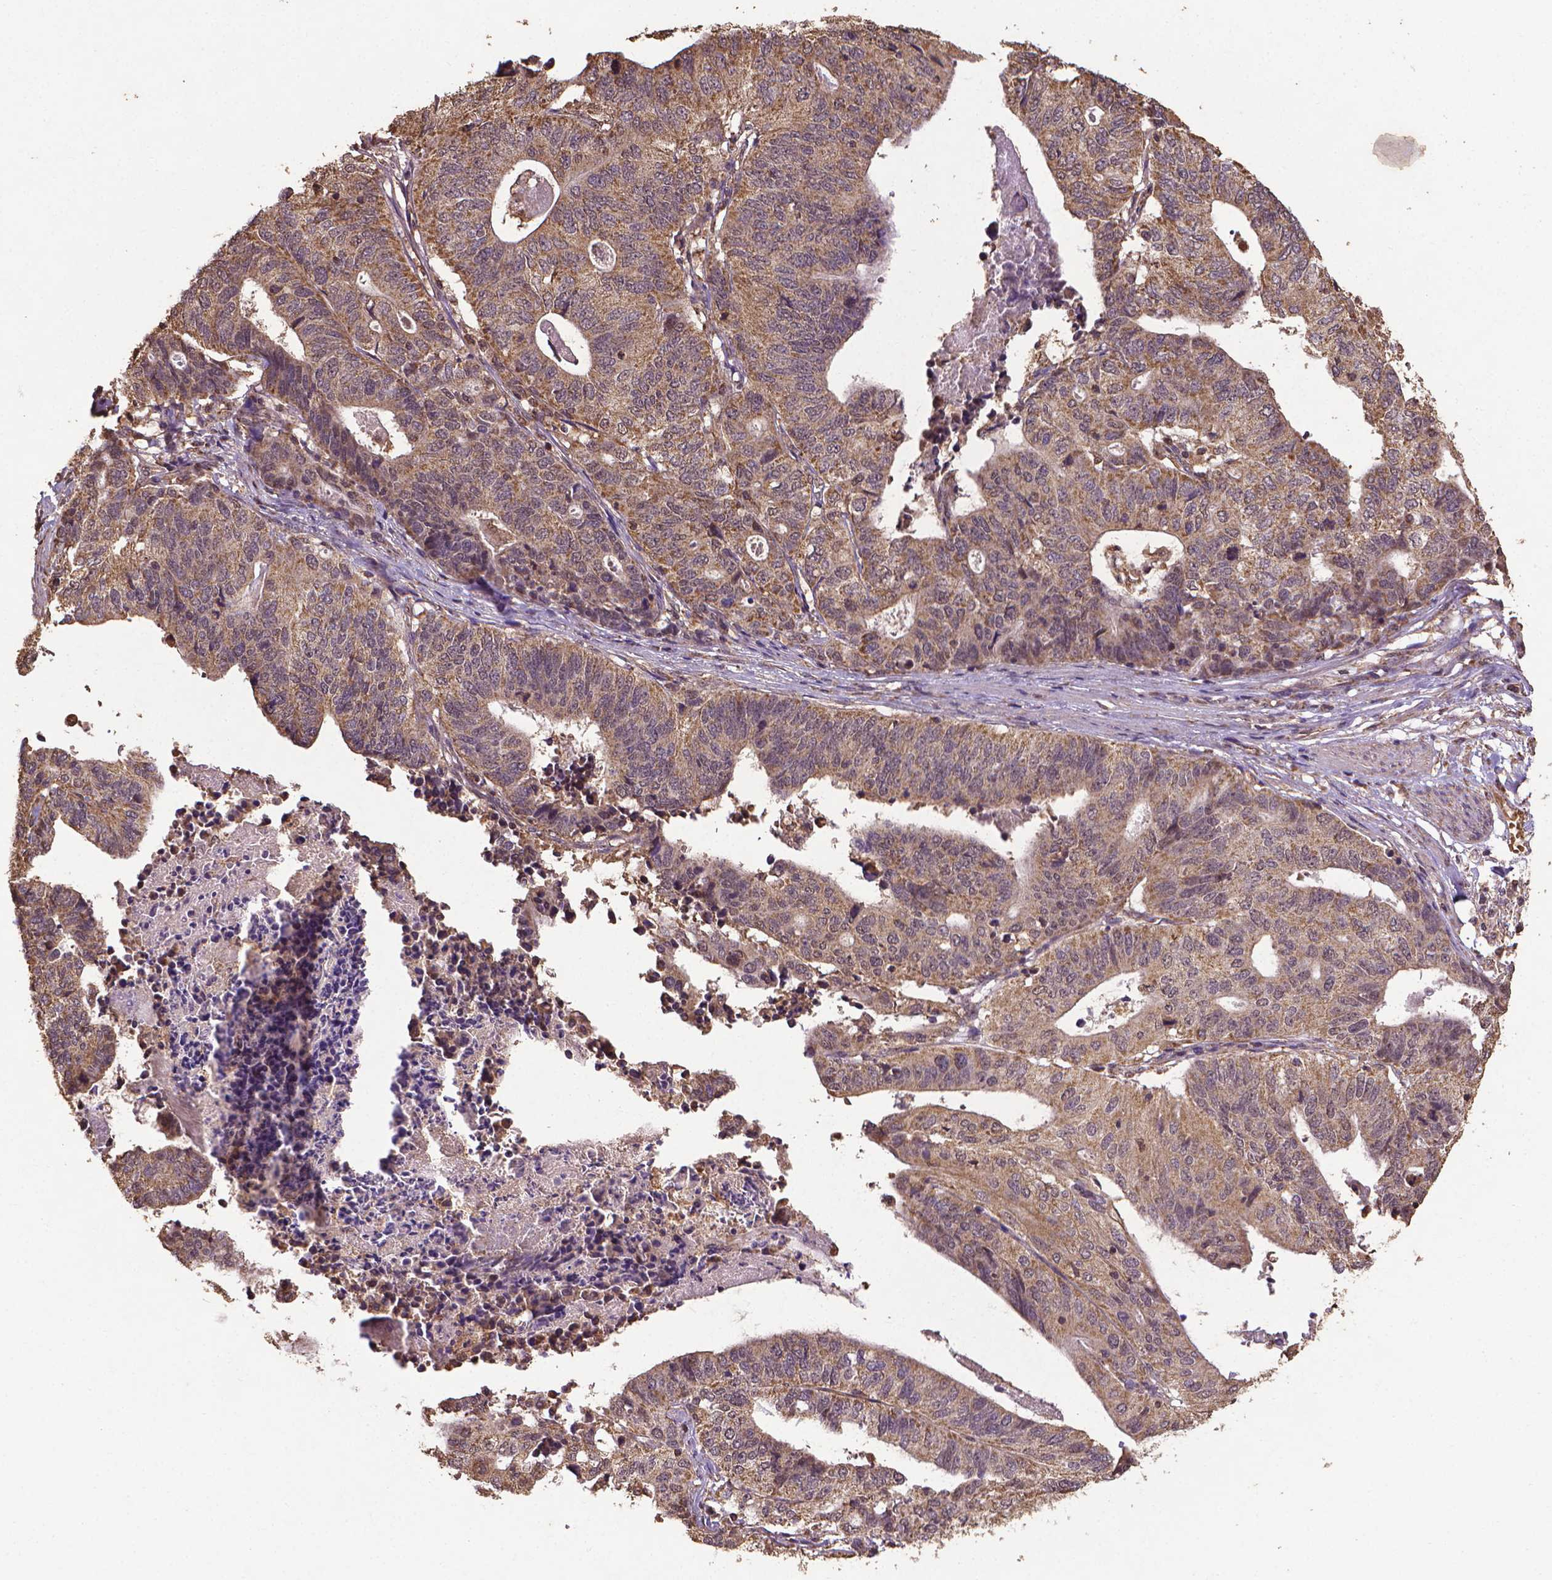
{"staining": {"intensity": "weak", "quantity": ">75%", "location": "cytoplasmic/membranous"}, "tissue": "stomach cancer", "cell_type": "Tumor cells", "image_type": "cancer", "snomed": [{"axis": "morphology", "description": "Adenocarcinoma, NOS"}, {"axis": "topography", "description": "Stomach, upper"}], "caption": "Protein expression analysis of human stomach adenocarcinoma reveals weak cytoplasmic/membranous staining in approximately >75% of tumor cells.", "gene": "DCAF1", "patient": {"sex": "female", "age": 67}}